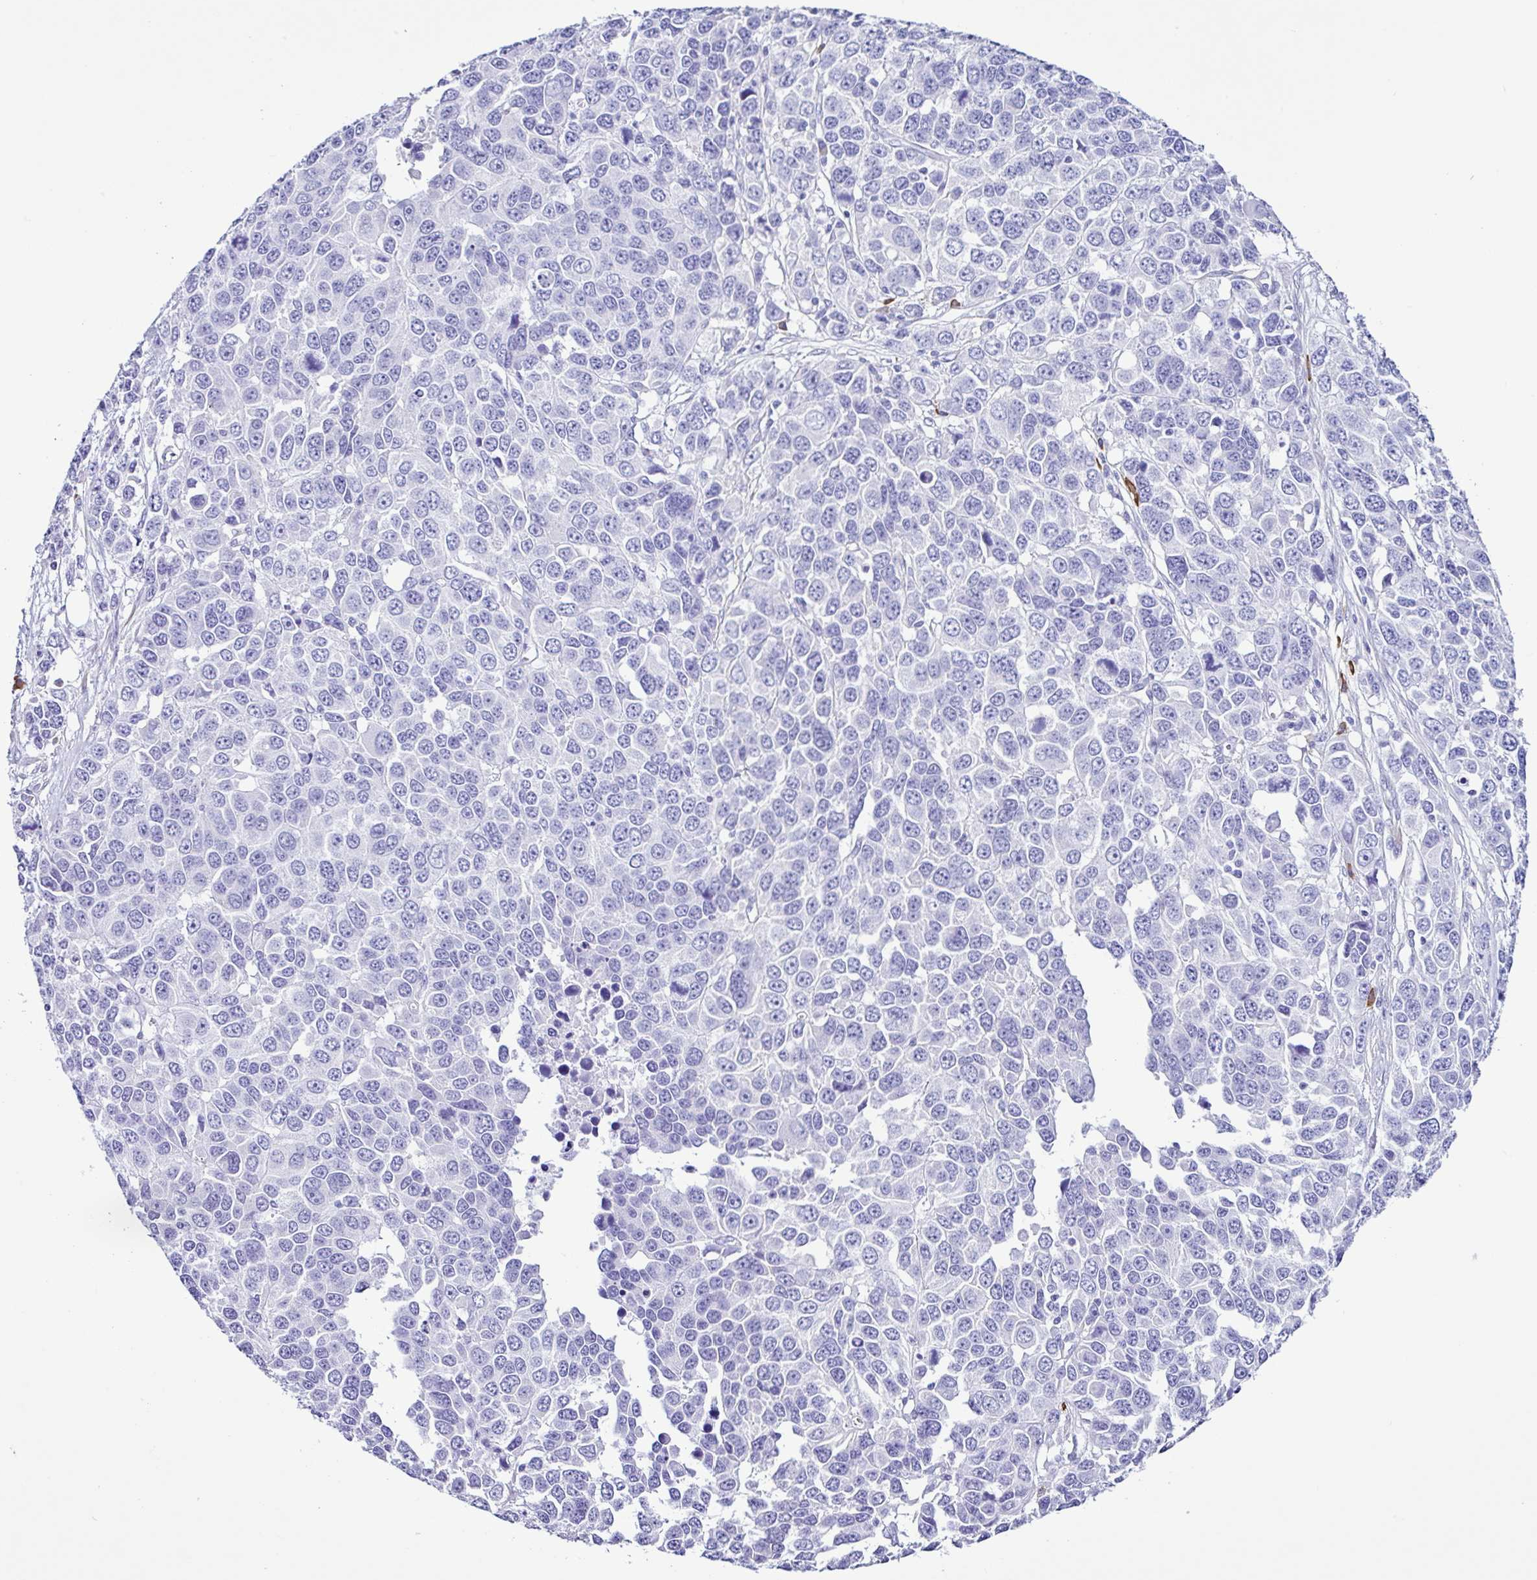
{"staining": {"intensity": "negative", "quantity": "none", "location": "none"}, "tissue": "ovarian cancer", "cell_type": "Tumor cells", "image_type": "cancer", "snomed": [{"axis": "morphology", "description": "Cystadenocarcinoma, serous, NOS"}, {"axis": "topography", "description": "Ovary"}], "caption": "DAB (3,3'-diaminobenzidine) immunohistochemical staining of ovarian cancer exhibits no significant staining in tumor cells.", "gene": "PIGF", "patient": {"sex": "female", "age": 76}}